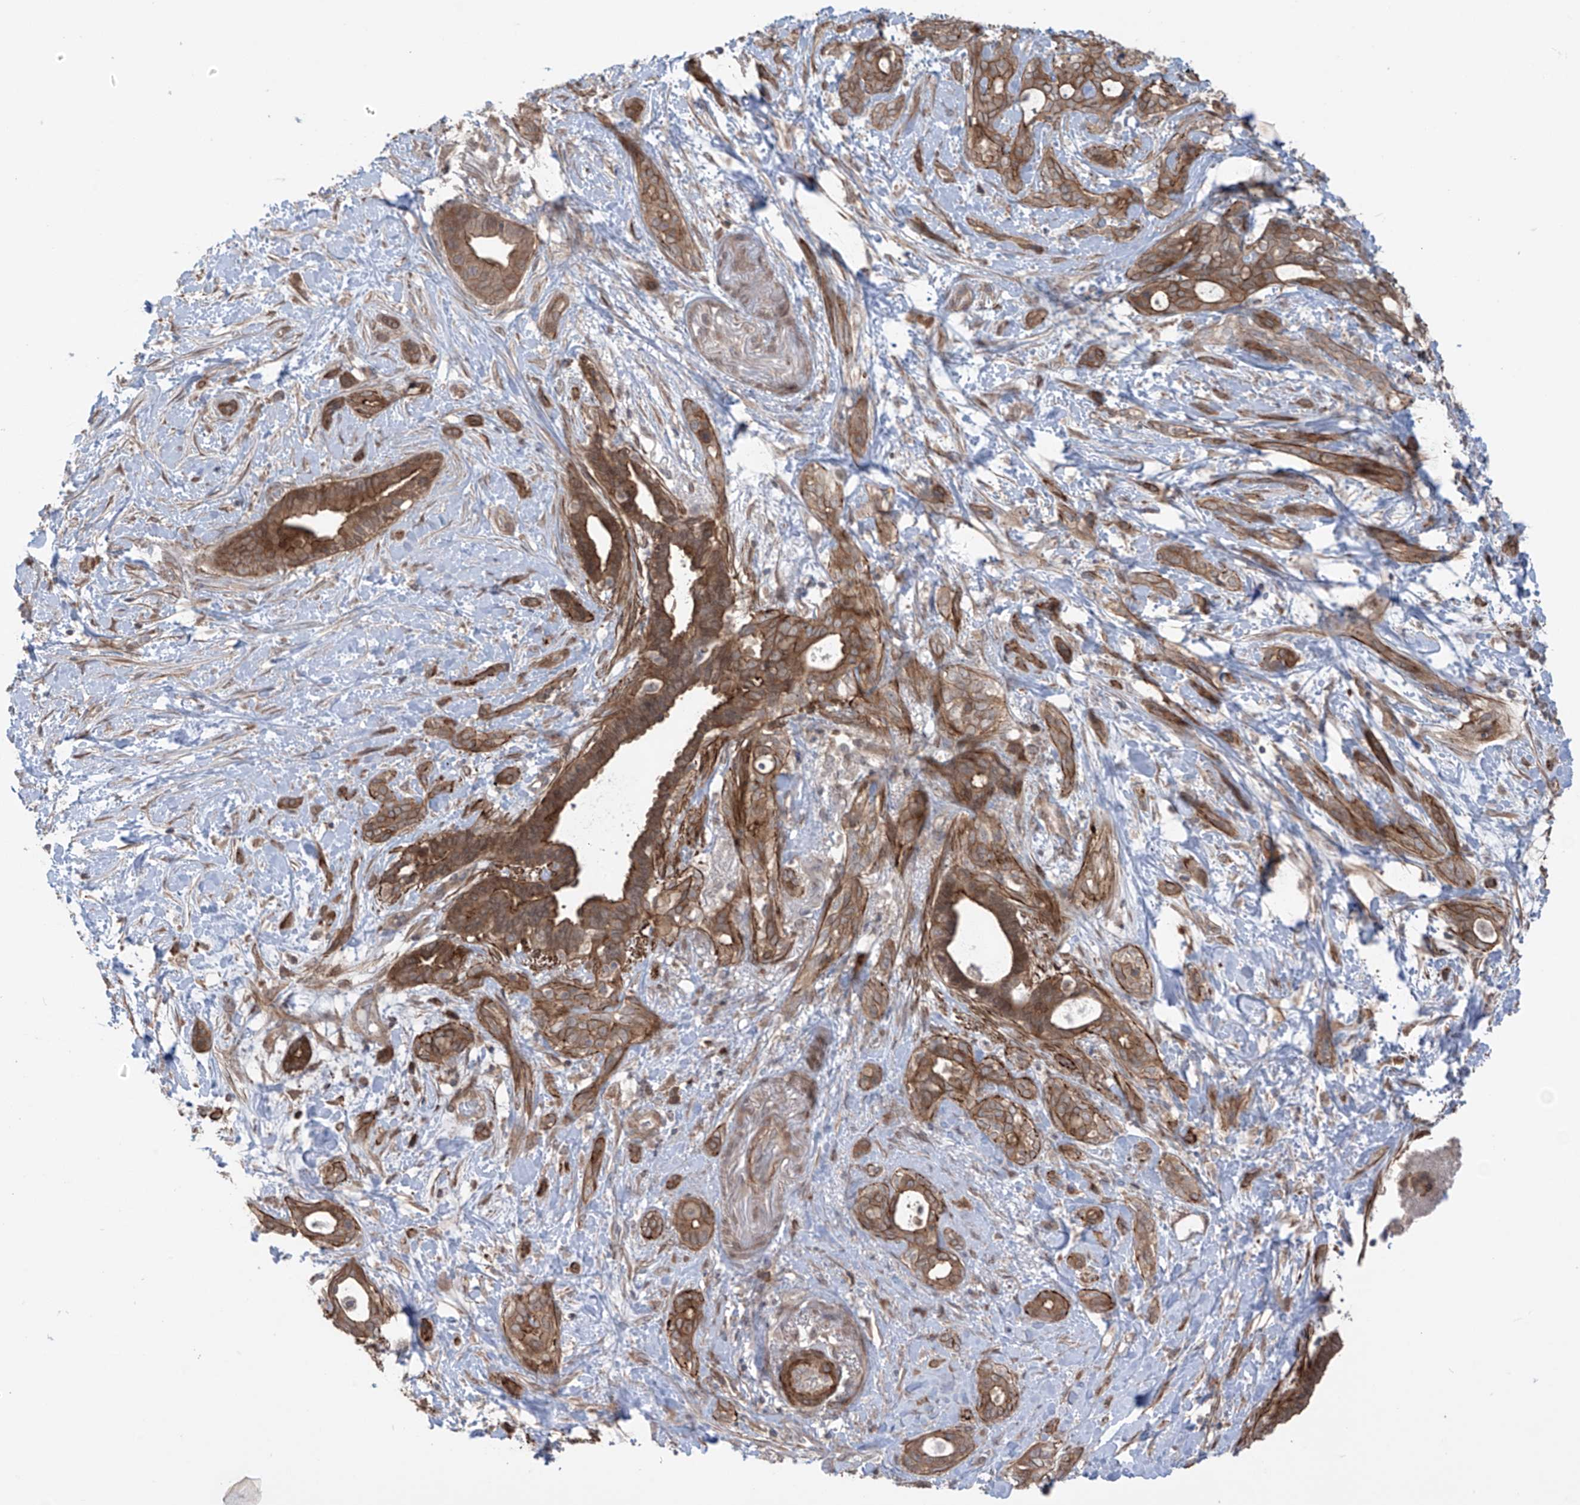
{"staining": {"intensity": "moderate", "quantity": ">75%", "location": "cytoplasmic/membranous"}, "tissue": "pancreatic cancer", "cell_type": "Tumor cells", "image_type": "cancer", "snomed": [{"axis": "morphology", "description": "Normal tissue, NOS"}, {"axis": "morphology", "description": "Adenocarcinoma, NOS"}, {"axis": "topography", "description": "Pancreas"}, {"axis": "topography", "description": "Peripheral nerve tissue"}], "caption": "High-power microscopy captured an immunohistochemistry (IHC) histopathology image of pancreatic adenocarcinoma, revealing moderate cytoplasmic/membranous staining in approximately >75% of tumor cells.", "gene": "LRRC74A", "patient": {"sex": "female", "age": 63}}